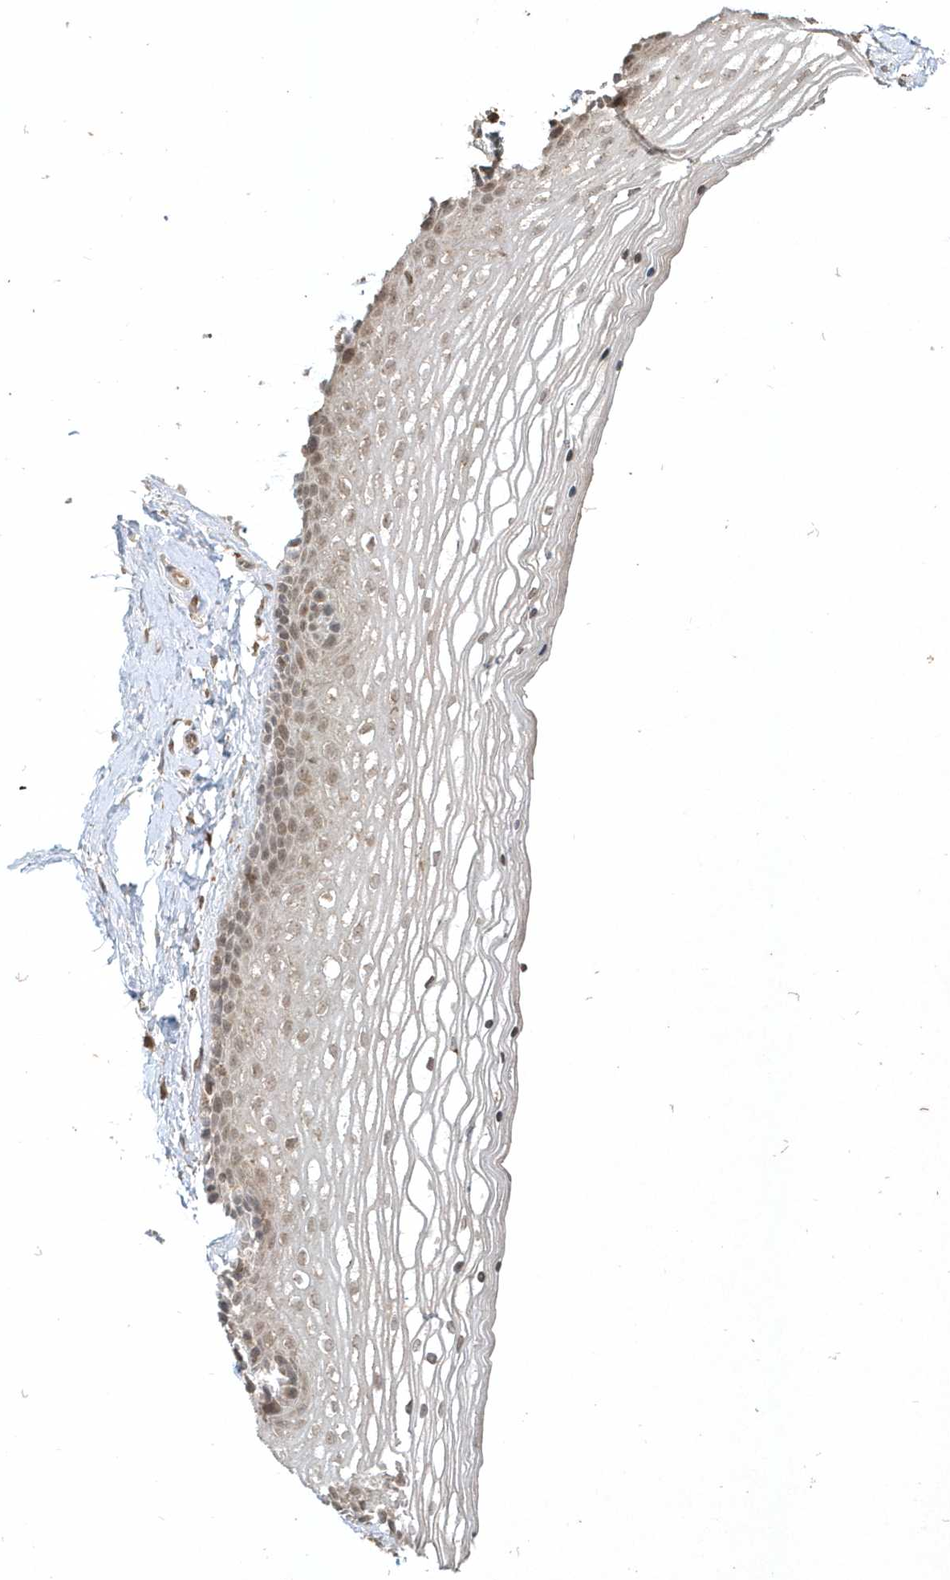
{"staining": {"intensity": "moderate", "quantity": "25%-75%", "location": "cytoplasmic/membranous,nuclear"}, "tissue": "vagina", "cell_type": "Squamous epithelial cells", "image_type": "normal", "snomed": [{"axis": "morphology", "description": "Normal tissue, NOS"}, {"axis": "topography", "description": "Vagina"}], "caption": "Brown immunohistochemical staining in benign vagina exhibits moderate cytoplasmic/membranous,nuclear staining in about 25%-75% of squamous epithelial cells. Immunohistochemistry stains the protein of interest in brown and the nuclei are stained blue.", "gene": "PLTP", "patient": {"sex": "female", "age": 46}}